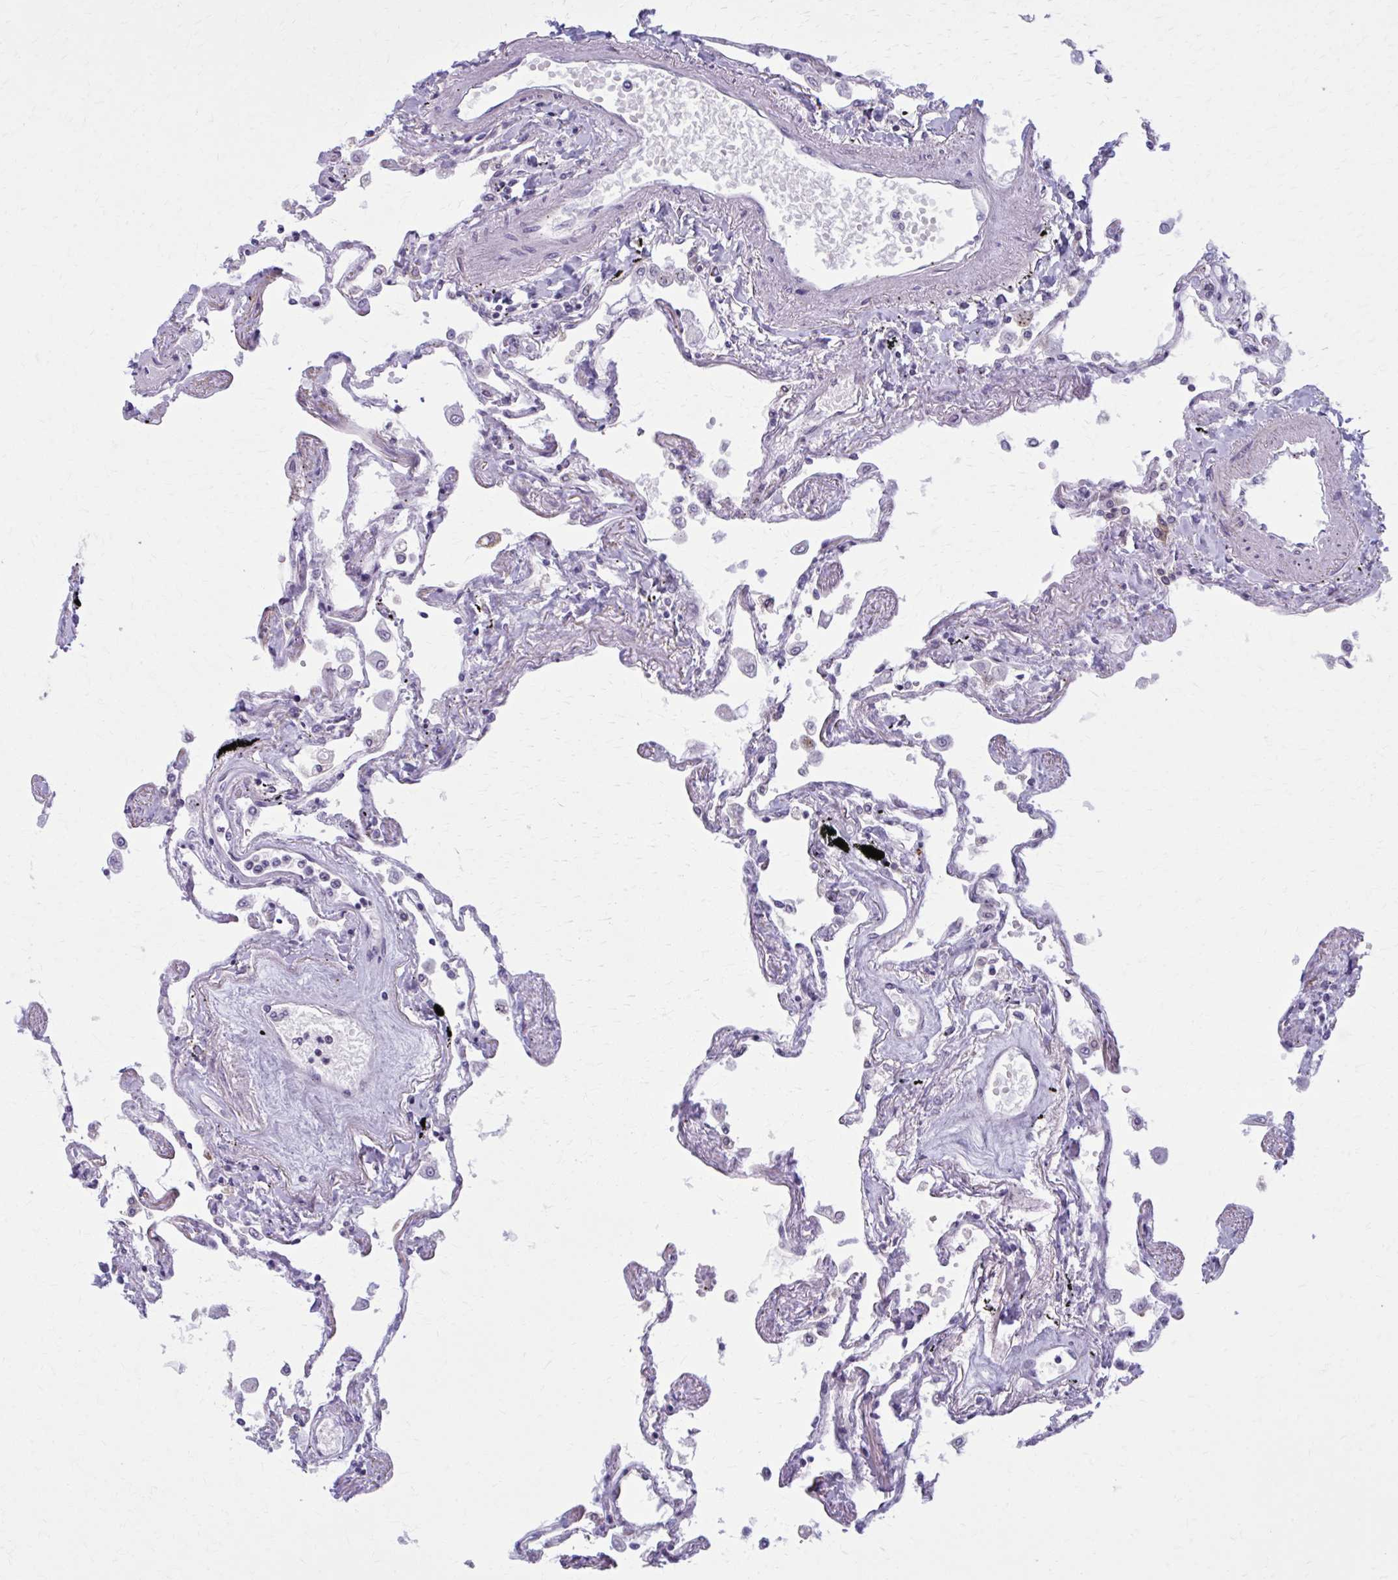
{"staining": {"intensity": "negative", "quantity": "none", "location": "none"}, "tissue": "lung", "cell_type": "Alveolar cells", "image_type": "normal", "snomed": [{"axis": "morphology", "description": "Normal tissue, NOS"}, {"axis": "morphology", "description": "Adenocarcinoma, NOS"}, {"axis": "topography", "description": "Cartilage tissue"}, {"axis": "topography", "description": "Lung"}], "caption": "Immunohistochemistry histopathology image of benign human lung stained for a protein (brown), which exhibits no positivity in alveolar cells. The staining was performed using DAB to visualize the protein expression in brown, while the nuclei were stained in blue with hematoxylin (Magnification: 20x).", "gene": "NUMBL", "patient": {"sex": "female", "age": 67}}